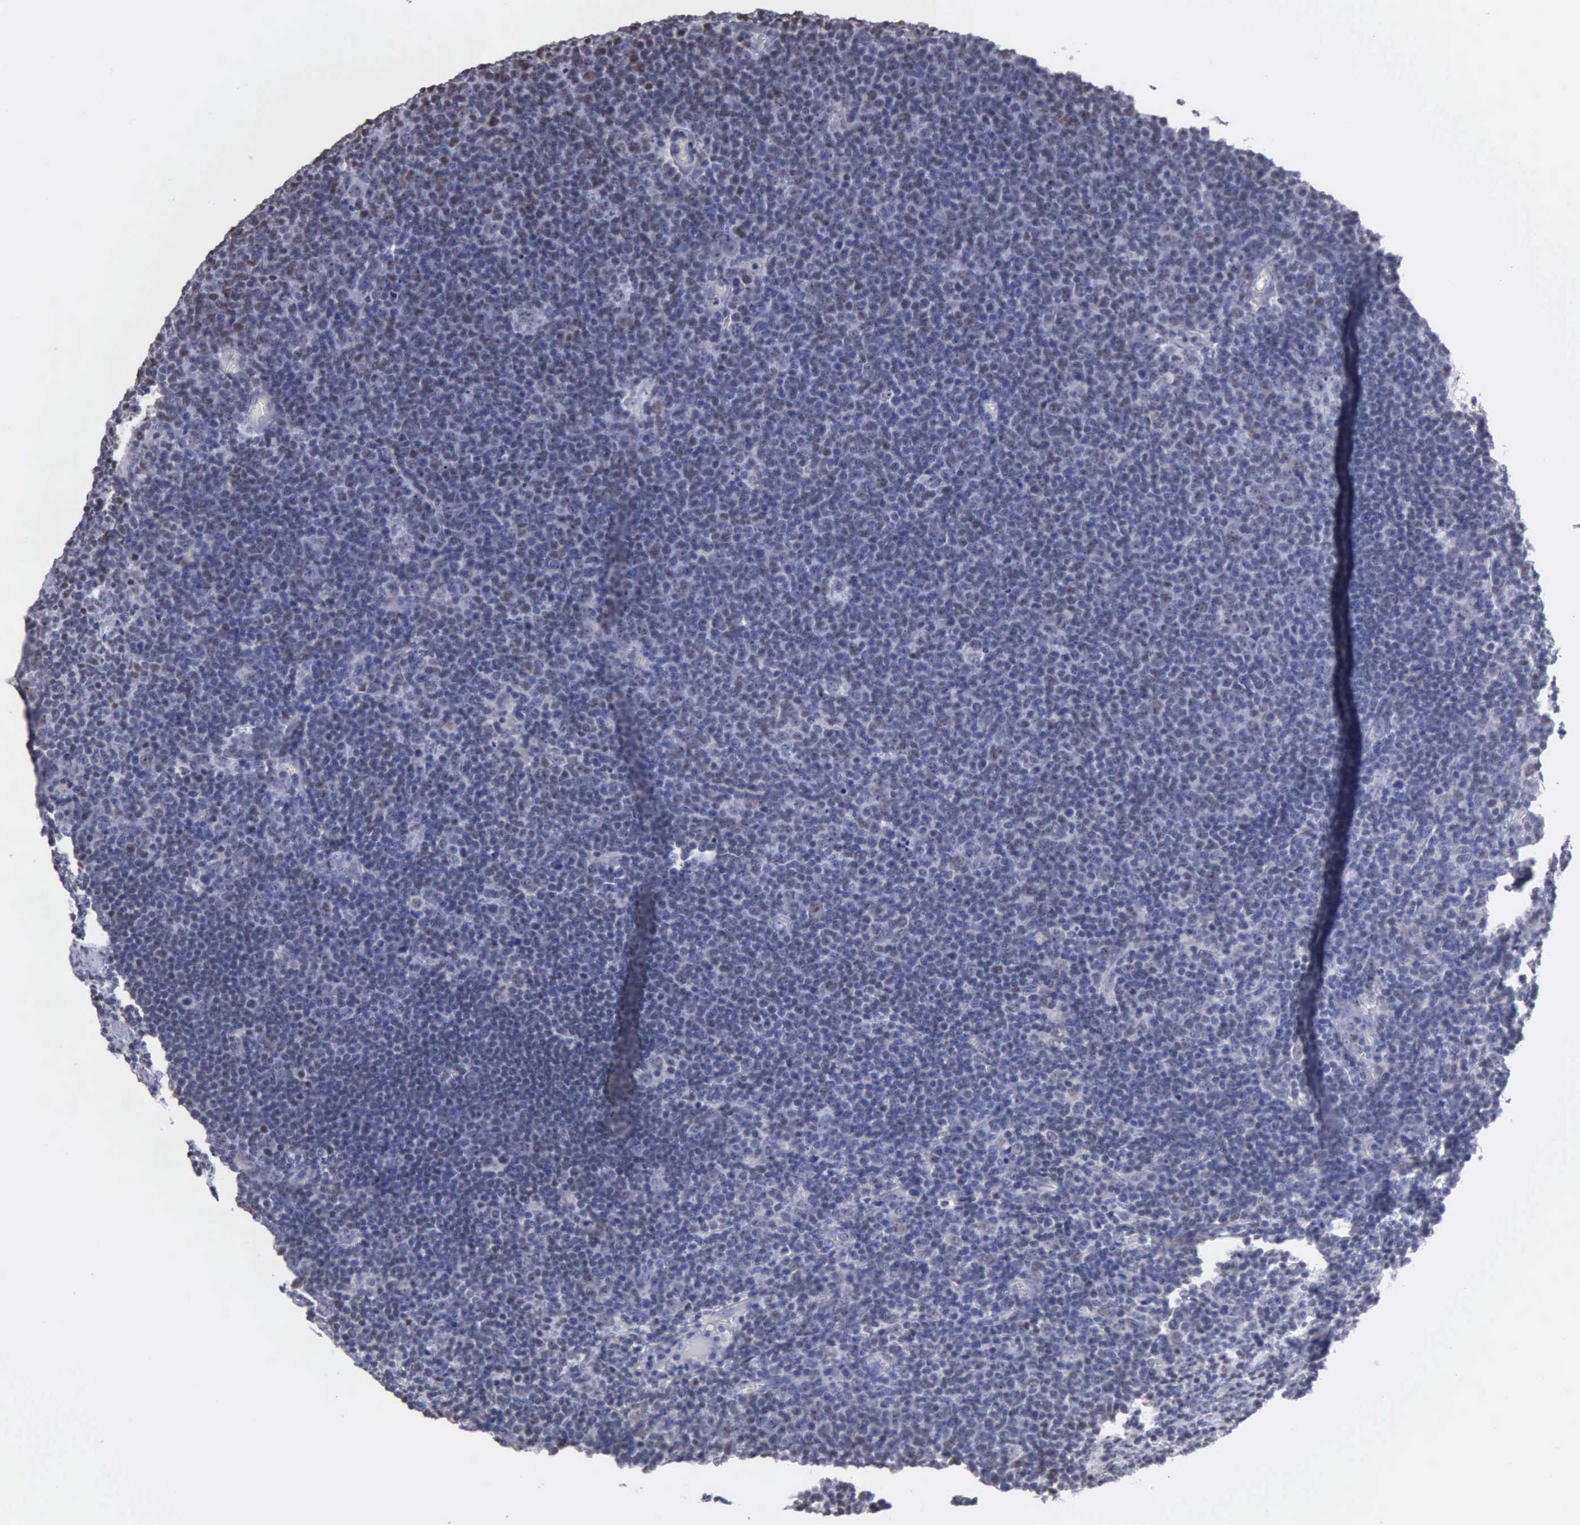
{"staining": {"intensity": "weak", "quantity": "<25%", "location": "nuclear"}, "tissue": "lymphoma", "cell_type": "Tumor cells", "image_type": "cancer", "snomed": [{"axis": "morphology", "description": "Malignant lymphoma, non-Hodgkin's type, Low grade"}, {"axis": "topography", "description": "Lymph node"}], "caption": "An immunohistochemistry photomicrograph of low-grade malignant lymphoma, non-Hodgkin's type is shown. There is no staining in tumor cells of low-grade malignant lymphoma, non-Hodgkin's type.", "gene": "CCNG1", "patient": {"sex": "male", "age": 74}}